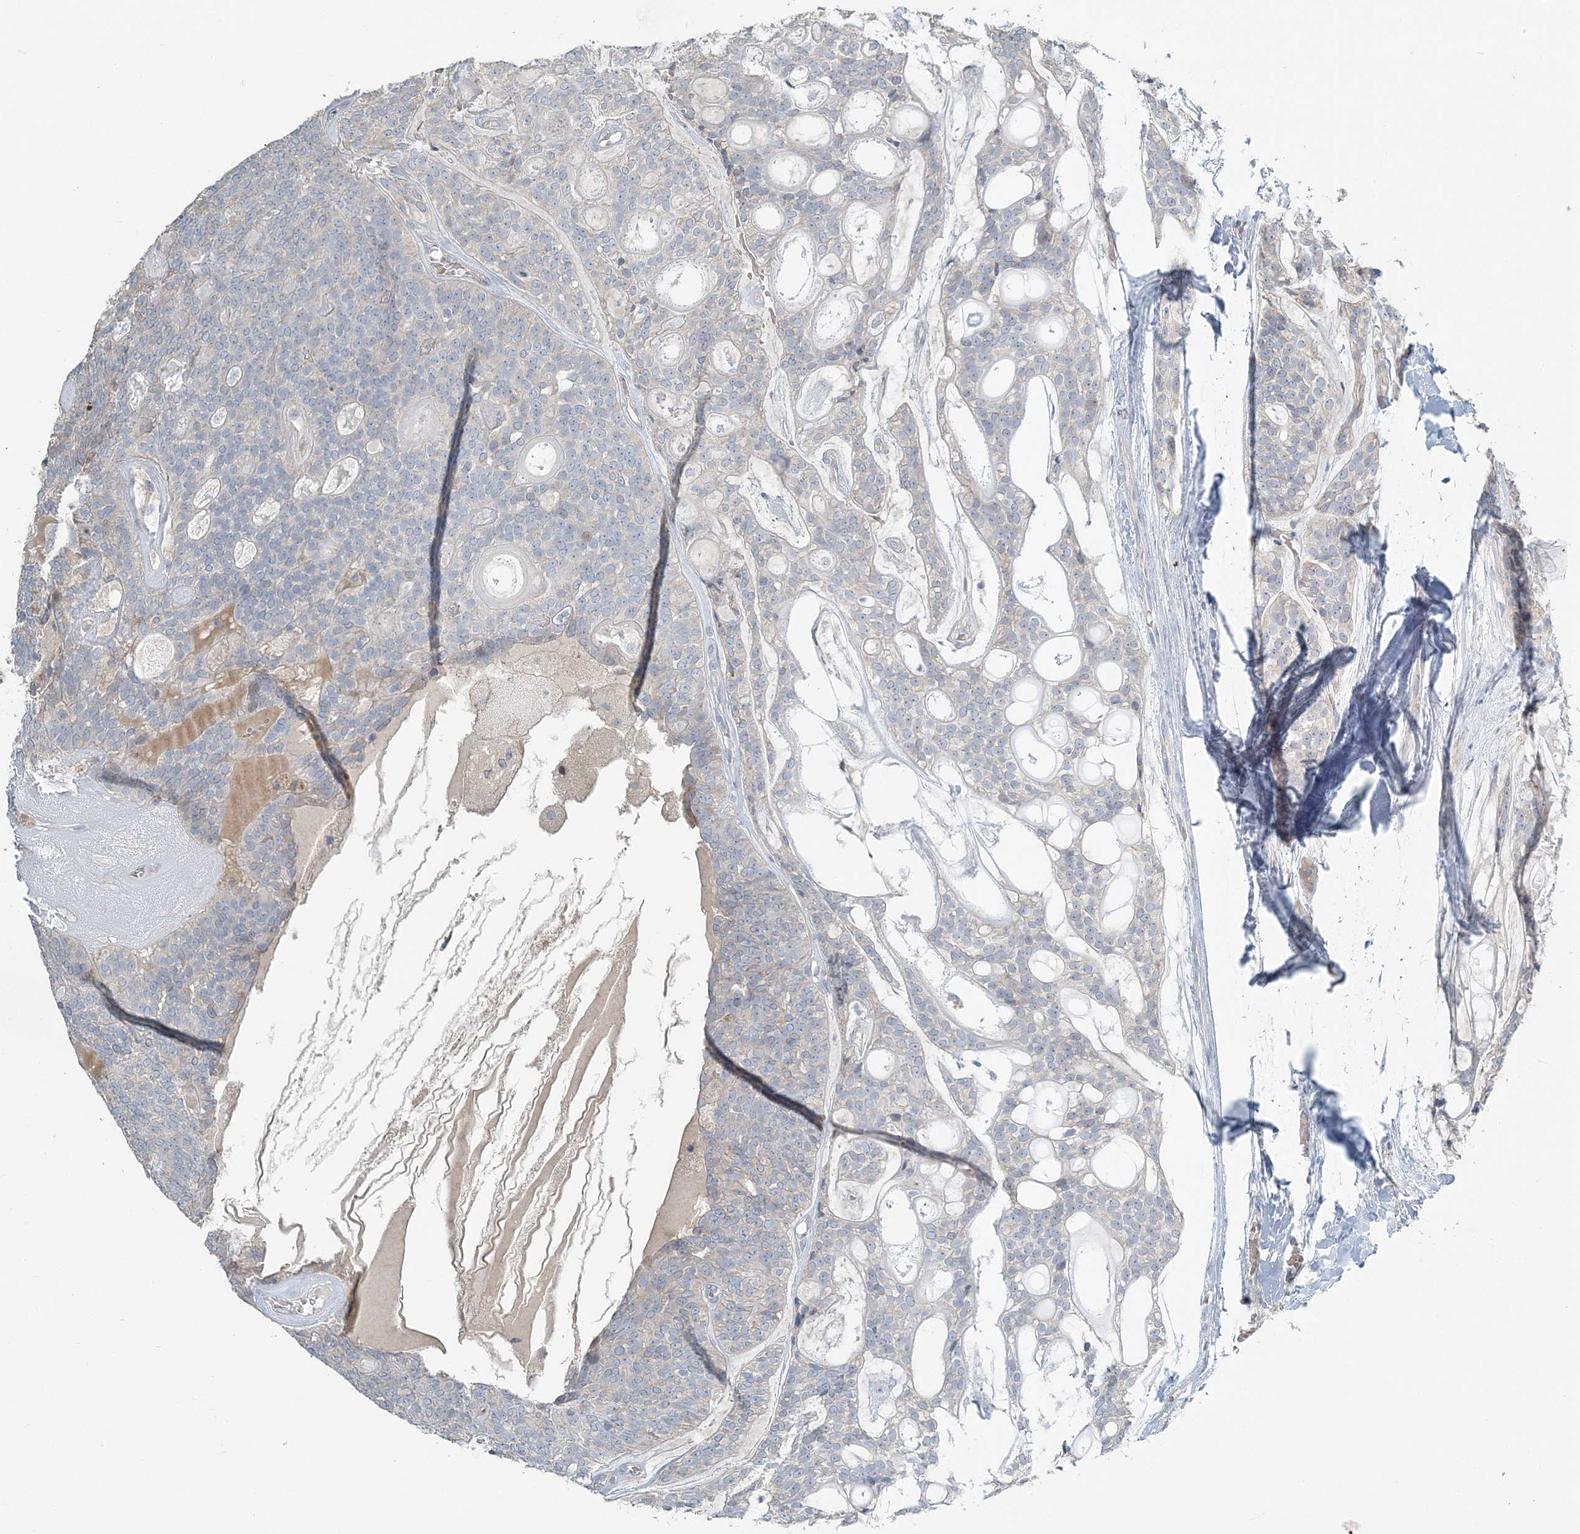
{"staining": {"intensity": "negative", "quantity": "none", "location": "none"}, "tissue": "head and neck cancer", "cell_type": "Tumor cells", "image_type": "cancer", "snomed": [{"axis": "morphology", "description": "Adenocarcinoma, NOS"}, {"axis": "topography", "description": "Head-Neck"}], "caption": "DAB (3,3'-diaminobenzidine) immunohistochemical staining of human adenocarcinoma (head and neck) demonstrates no significant expression in tumor cells.", "gene": "SLC4A10", "patient": {"sex": "male", "age": 66}}